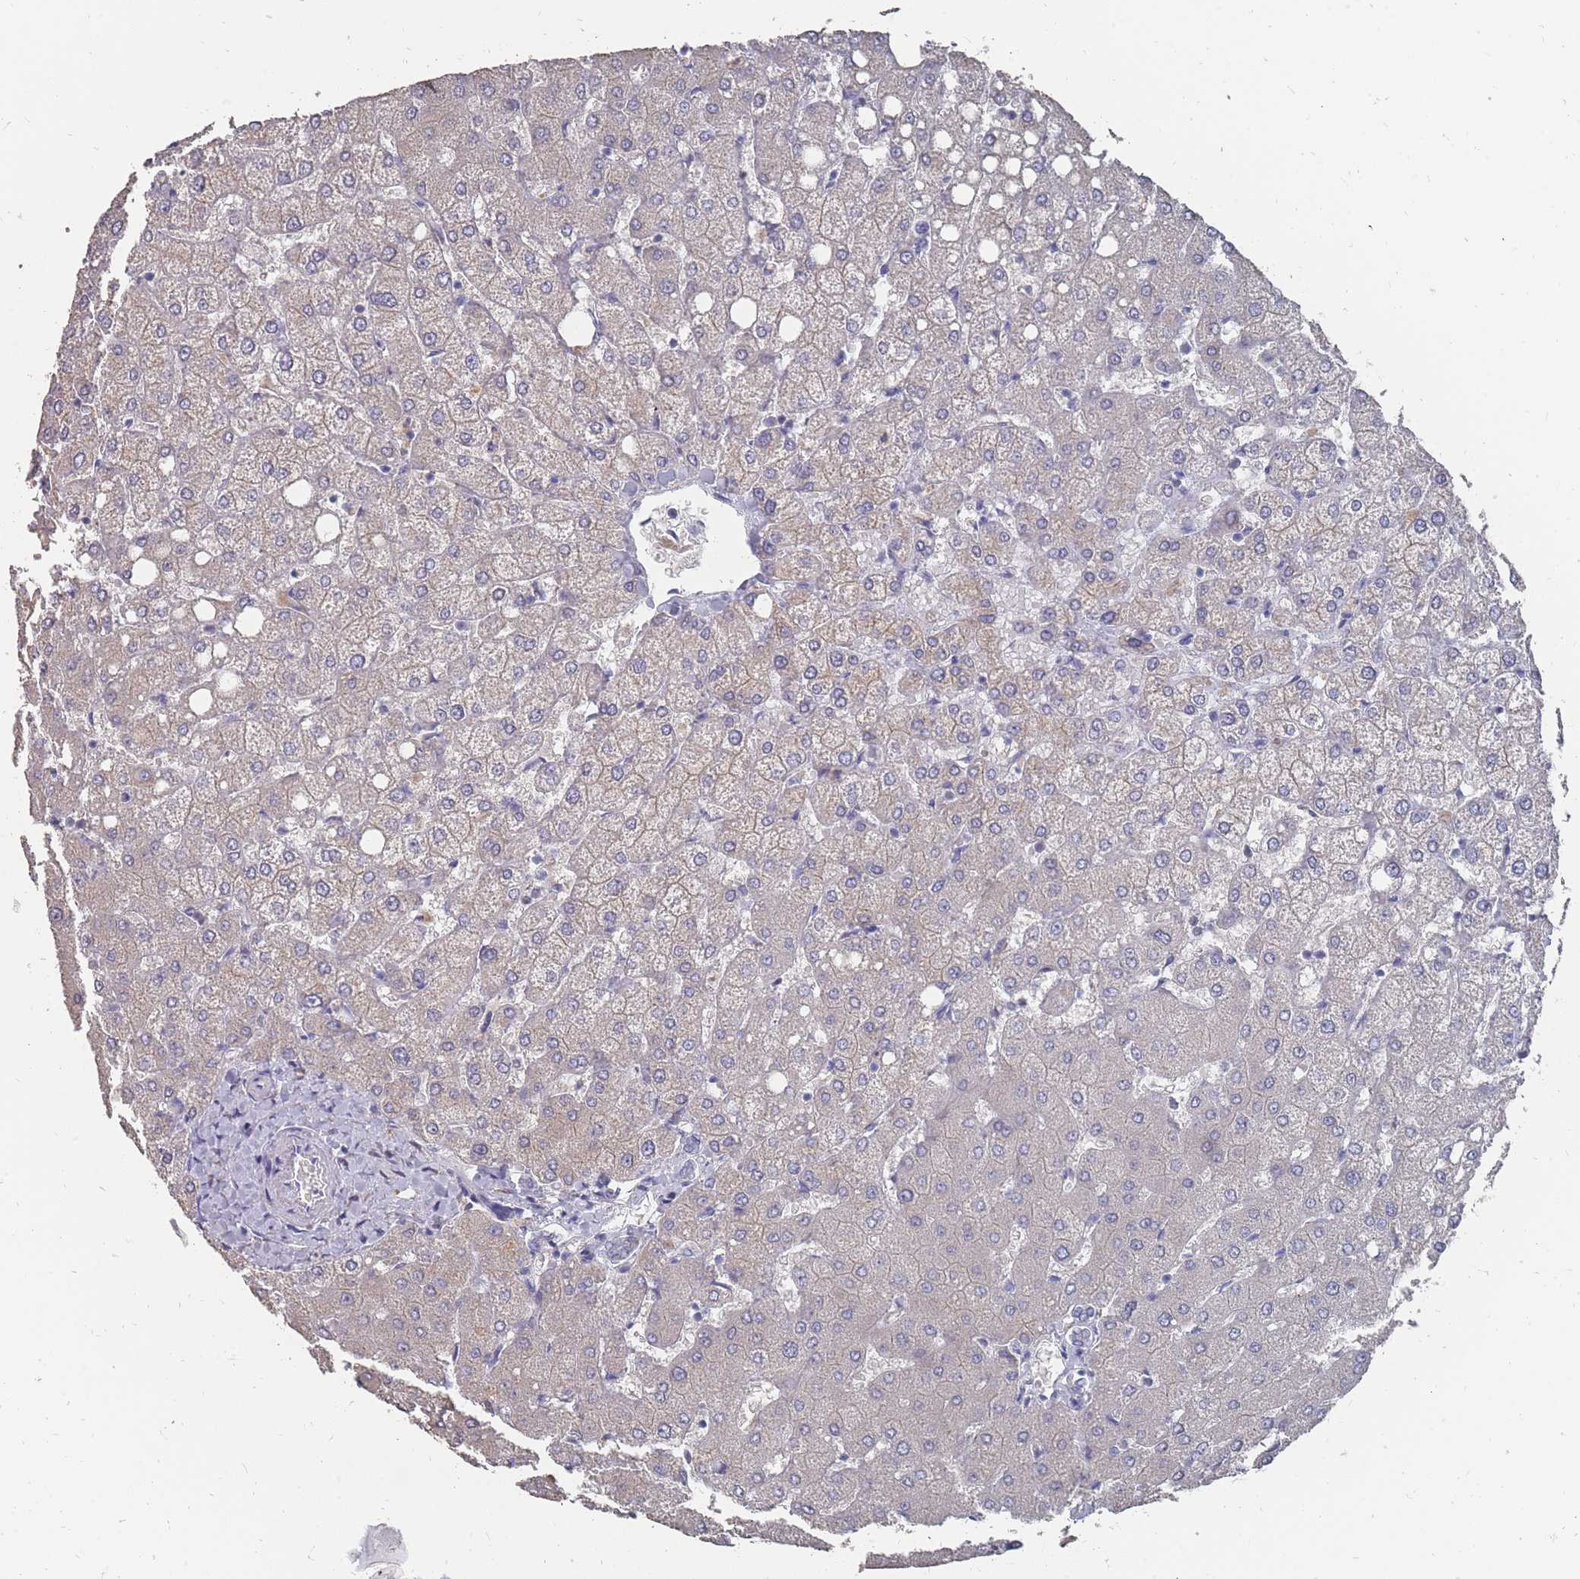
{"staining": {"intensity": "negative", "quantity": "none", "location": "none"}, "tissue": "liver", "cell_type": "Cholangiocytes", "image_type": "normal", "snomed": [{"axis": "morphology", "description": "Normal tissue, NOS"}, {"axis": "topography", "description": "Liver"}], "caption": "The image displays no staining of cholangiocytes in unremarkable liver.", "gene": "OTULINL", "patient": {"sex": "female", "age": 54}}